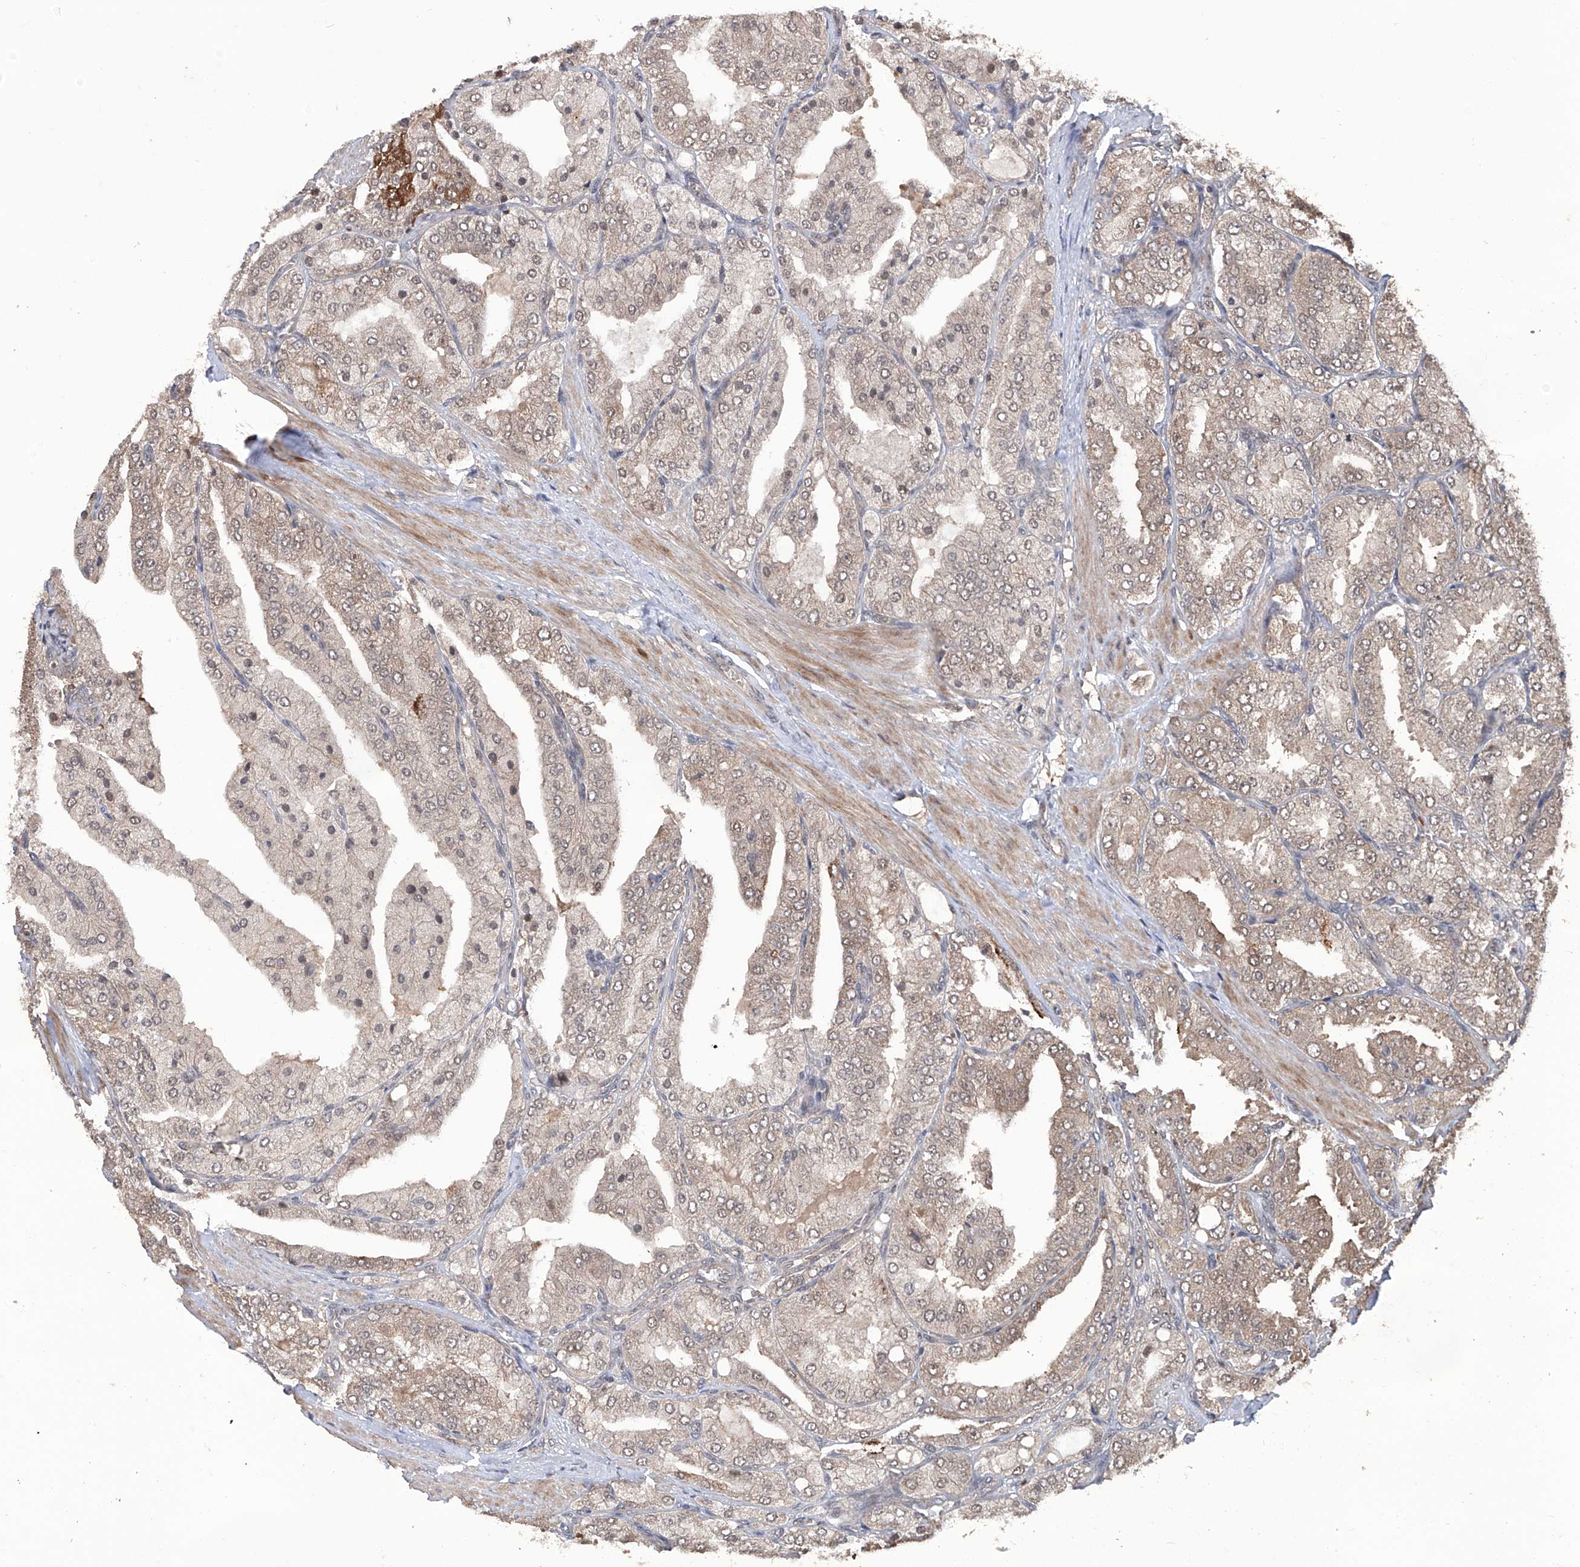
{"staining": {"intensity": "weak", "quantity": "25%-75%", "location": "cytoplasmic/membranous,nuclear"}, "tissue": "prostate cancer", "cell_type": "Tumor cells", "image_type": "cancer", "snomed": [{"axis": "morphology", "description": "Adenocarcinoma, High grade"}, {"axis": "topography", "description": "Prostate"}], "caption": "Weak cytoplasmic/membranous and nuclear expression for a protein is appreciated in approximately 25%-75% of tumor cells of prostate high-grade adenocarcinoma using IHC.", "gene": "LYSMD4", "patient": {"sex": "male", "age": 50}}